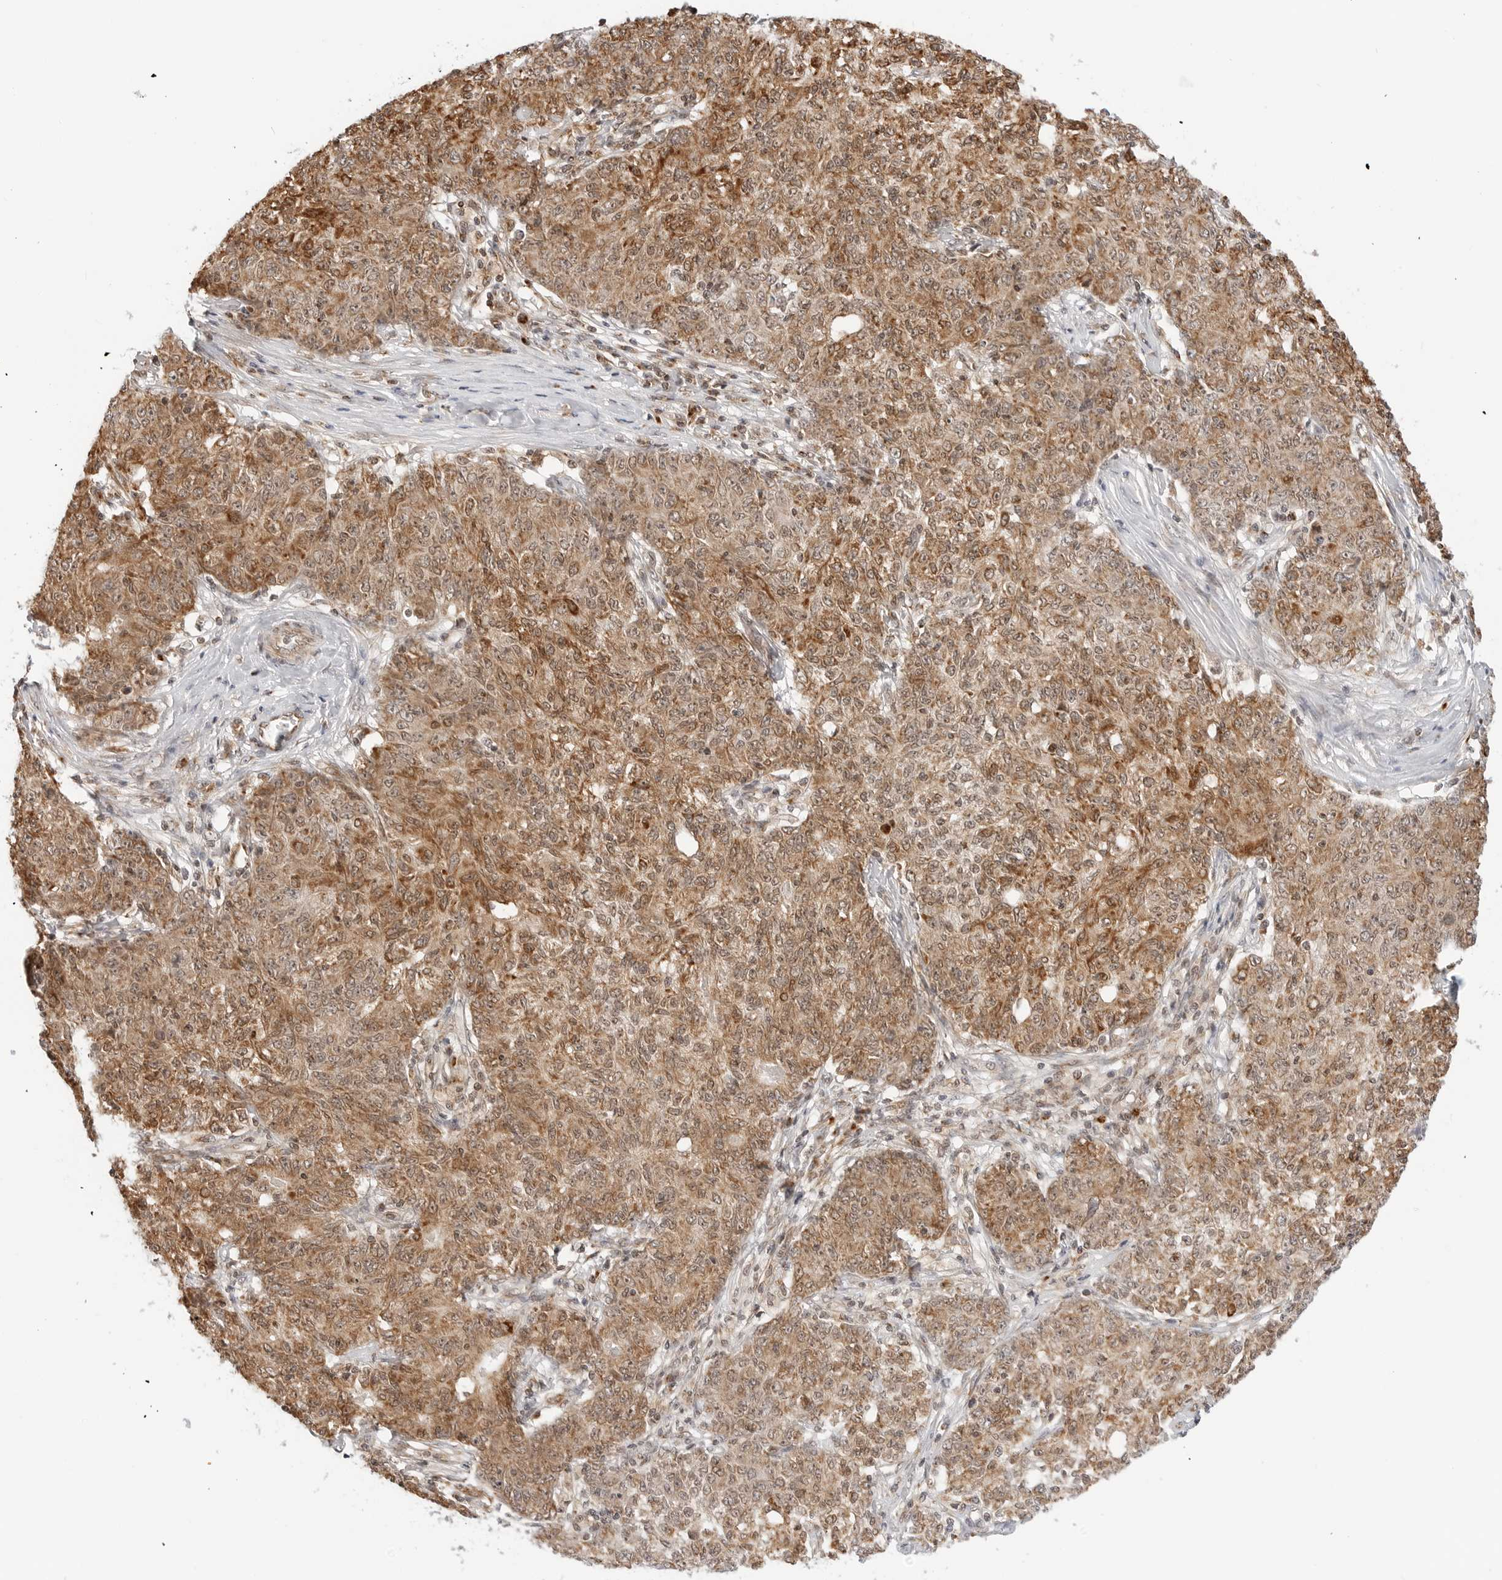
{"staining": {"intensity": "moderate", "quantity": ">75%", "location": "cytoplasmic/membranous,nuclear"}, "tissue": "ovarian cancer", "cell_type": "Tumor cells", "image_type": "cancer", "snomed": [{"axis": "morphology", "description": "Carcinoma, endometroid"}, {"axis": "topography", "description": "Ovary"}], "caption": "Protein analysis of ovarian cancer tissue shows moderate cytoplasmic/membranous and nuclear positivity in approximately >75% of tumor cells. (IHC, brightfield microscopy, high magnification).", "gene": "POLR3GL", "patient": {"sex": "female", "age": 42}}